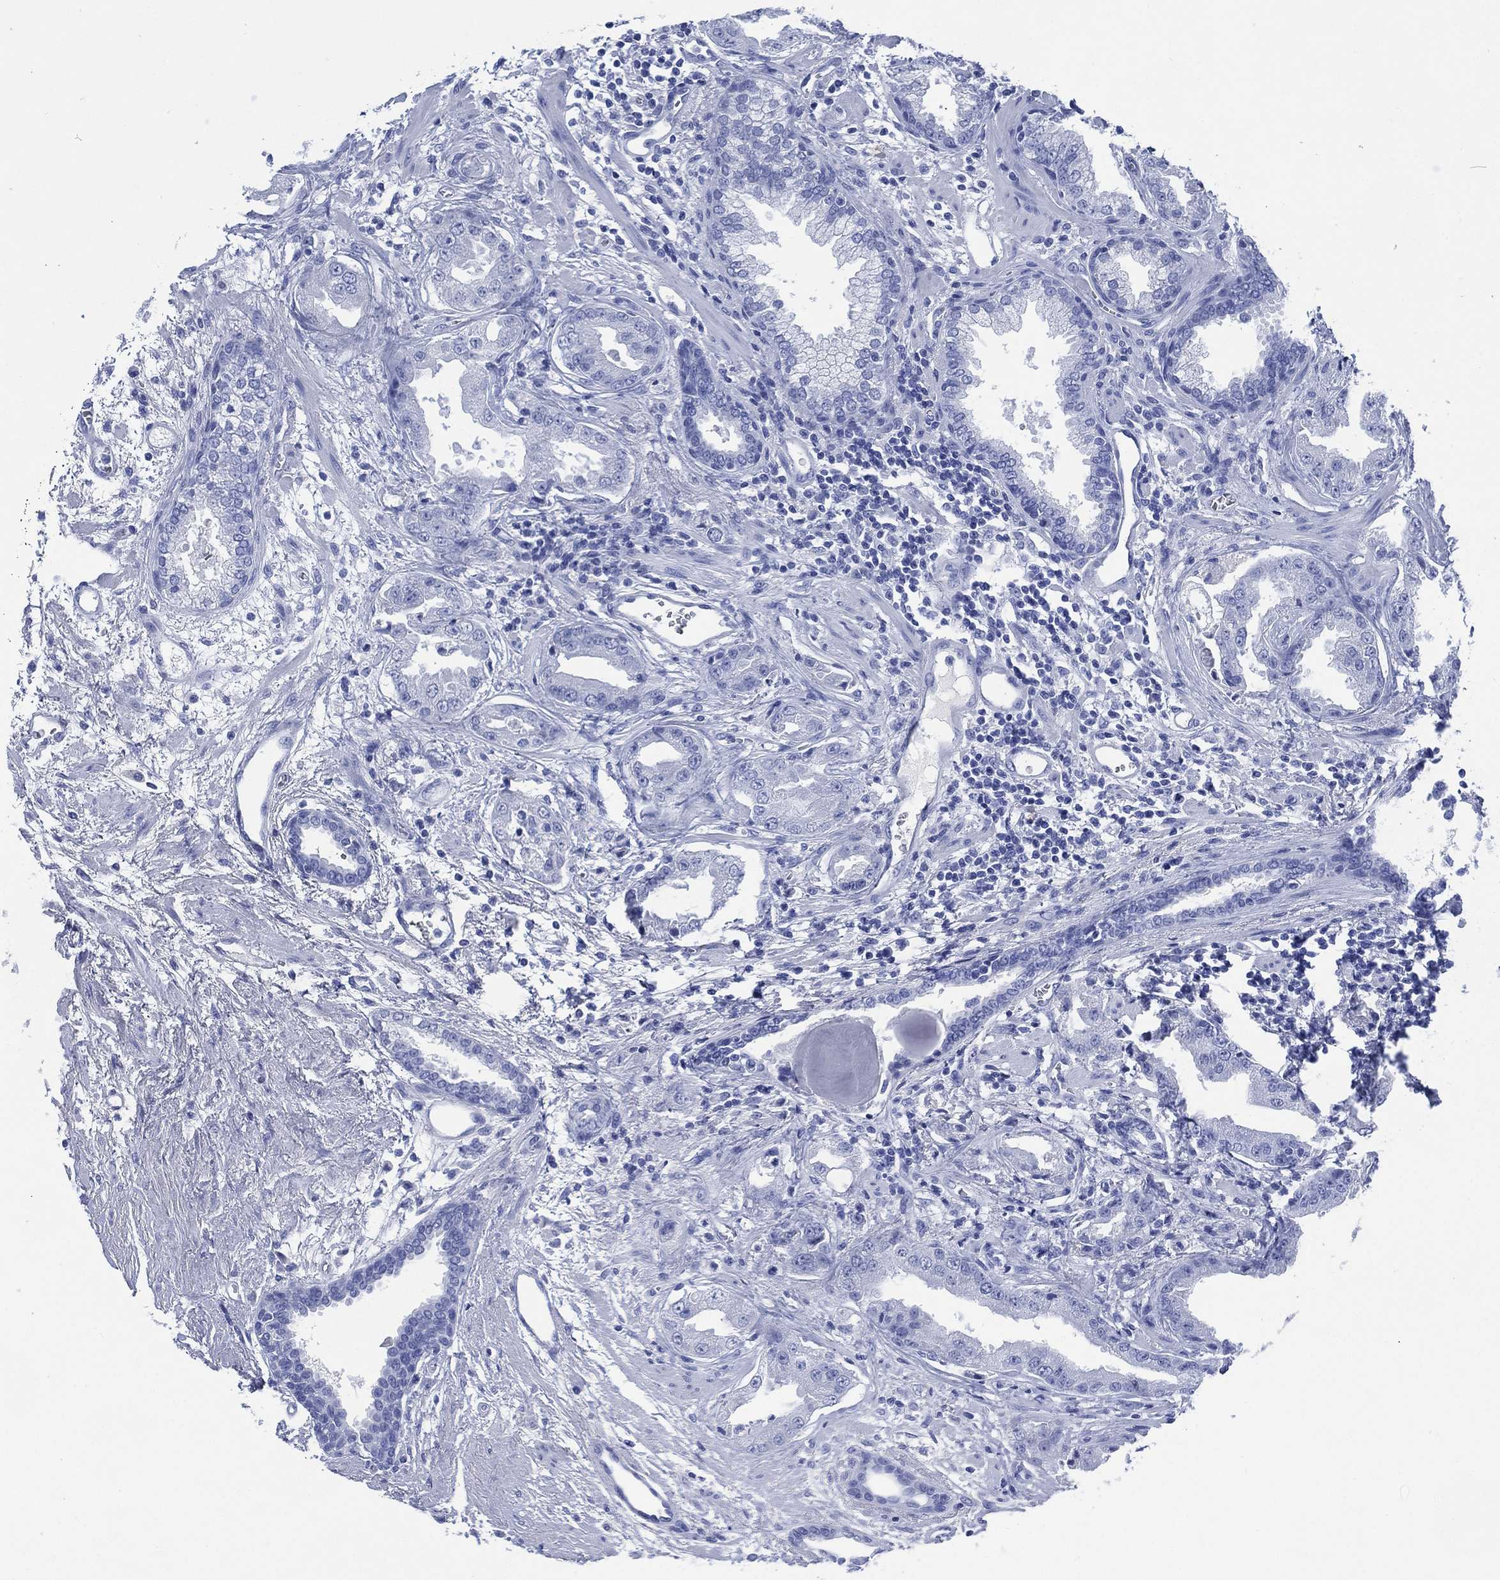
{"staining": {"intensity": "negative", "quantity": "none", "location": "none"}, "tissue": "prostate cancer", "cell_type": "Tumor cells", "image_type": "cancer", "snomed": [{"axis": "morphology", "description": "Adenocarcinoma, Low grade"}, {"axis": "topography", "description": "Prostate"}], "caption": "A high-resolution micrograph shows immunohistochemistry staining of prostate cancer (adenocarcinoma (low-grade)), which shows no significant expression in tumor cells.", "gene": "SIGLECL1", "patient": {"sex": "male", "age": 62}}